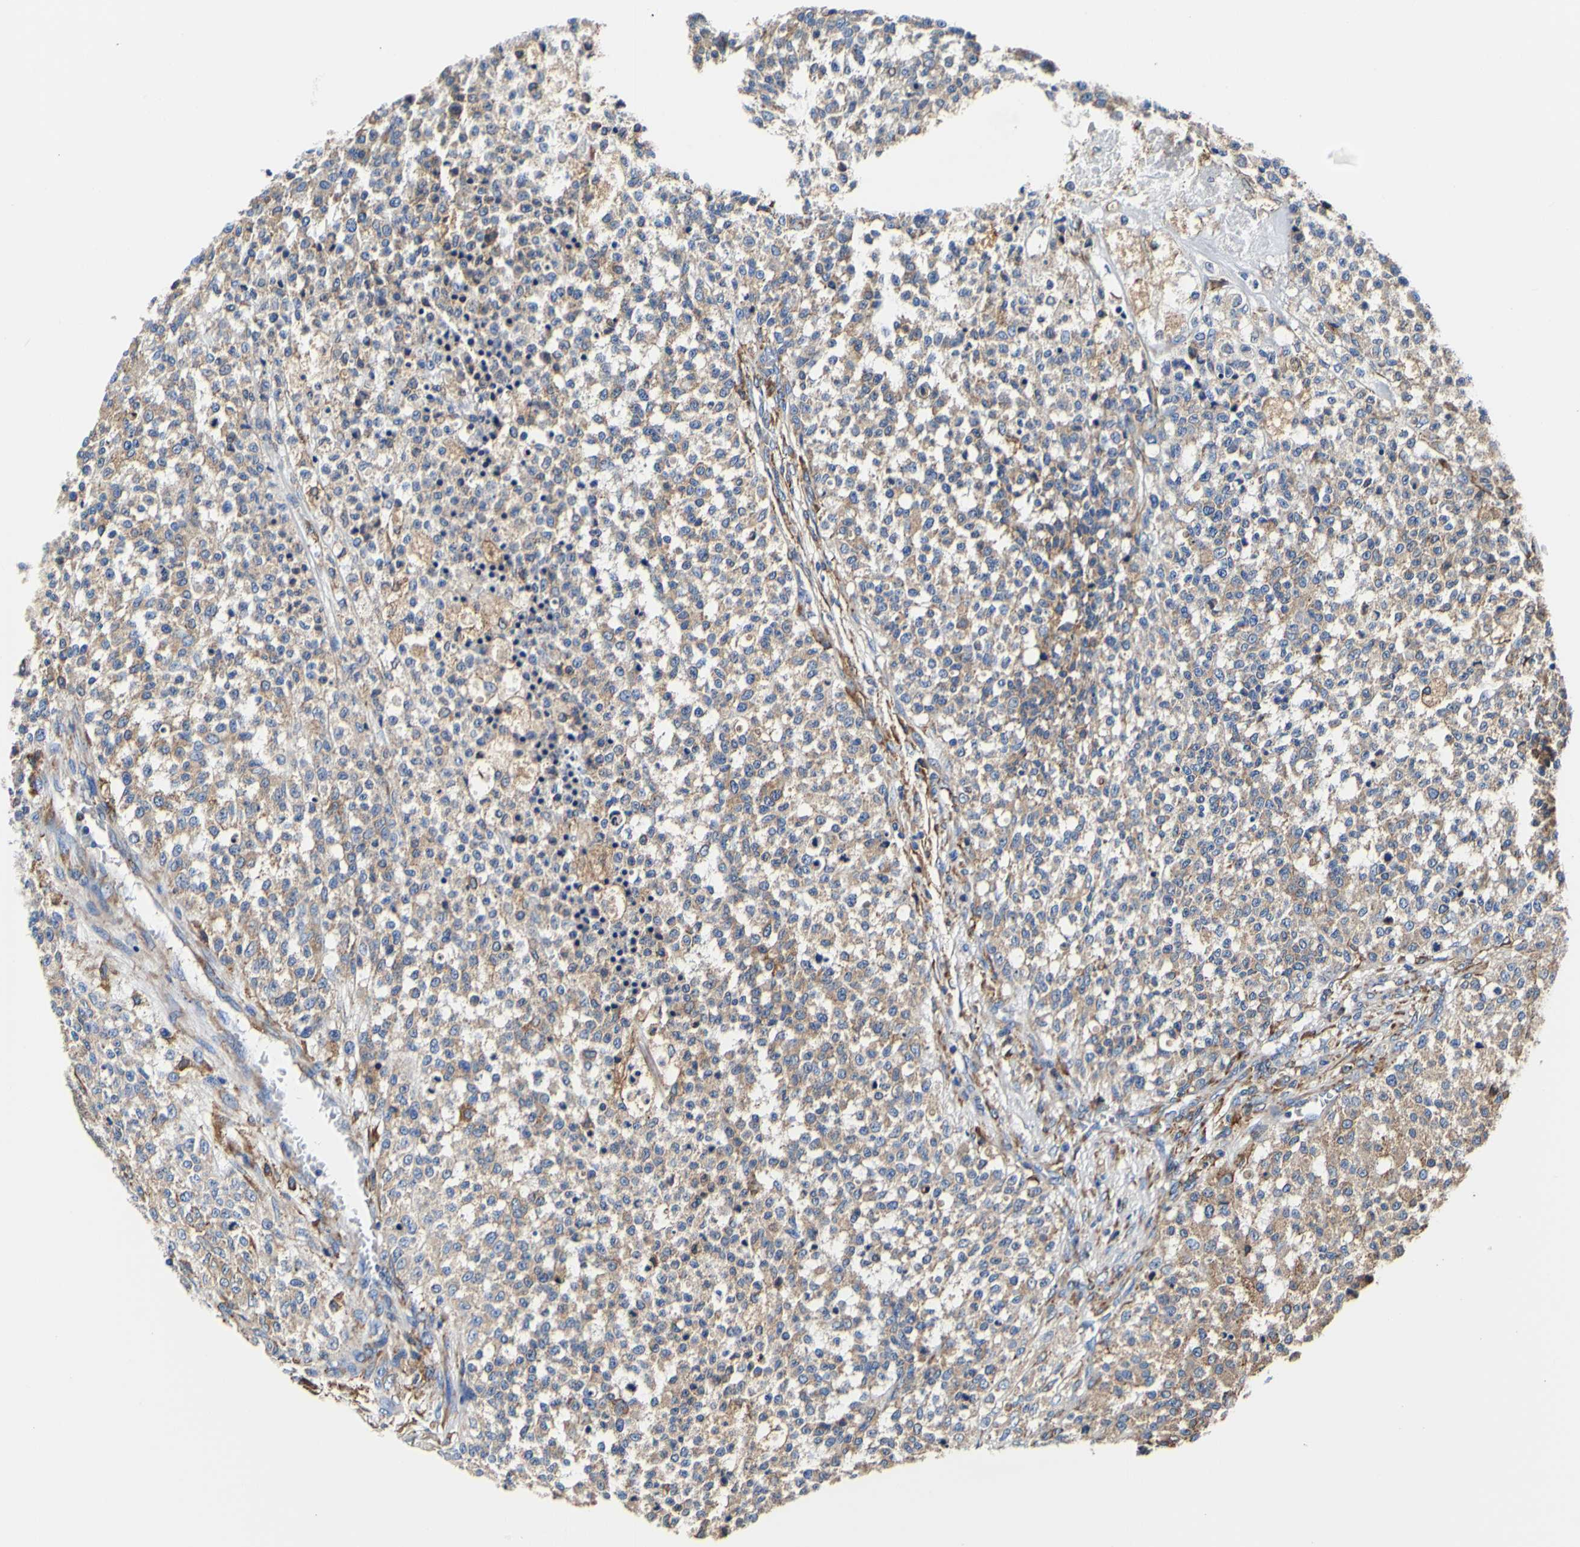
{"staining": {"intensity": "moderate", "quantity": ">75%", "location": "cytoplasmic/membranous"}, "tissue": "testis cancer", "cell_type": "Tumor cells", "image_type": "cancer", "snomed": [{"axis": "morphology", "description": "Seminoma, NOS"}, {"axis": "topography", "description": "Testis"}], "caption": "Moderate cytoplasmic/membranous protein expression is appreciated in about >75% of tumor cells in testis cancer (seminoma).", "gene": "P4HB", "patient": {"sex": "male", "age": 59}}